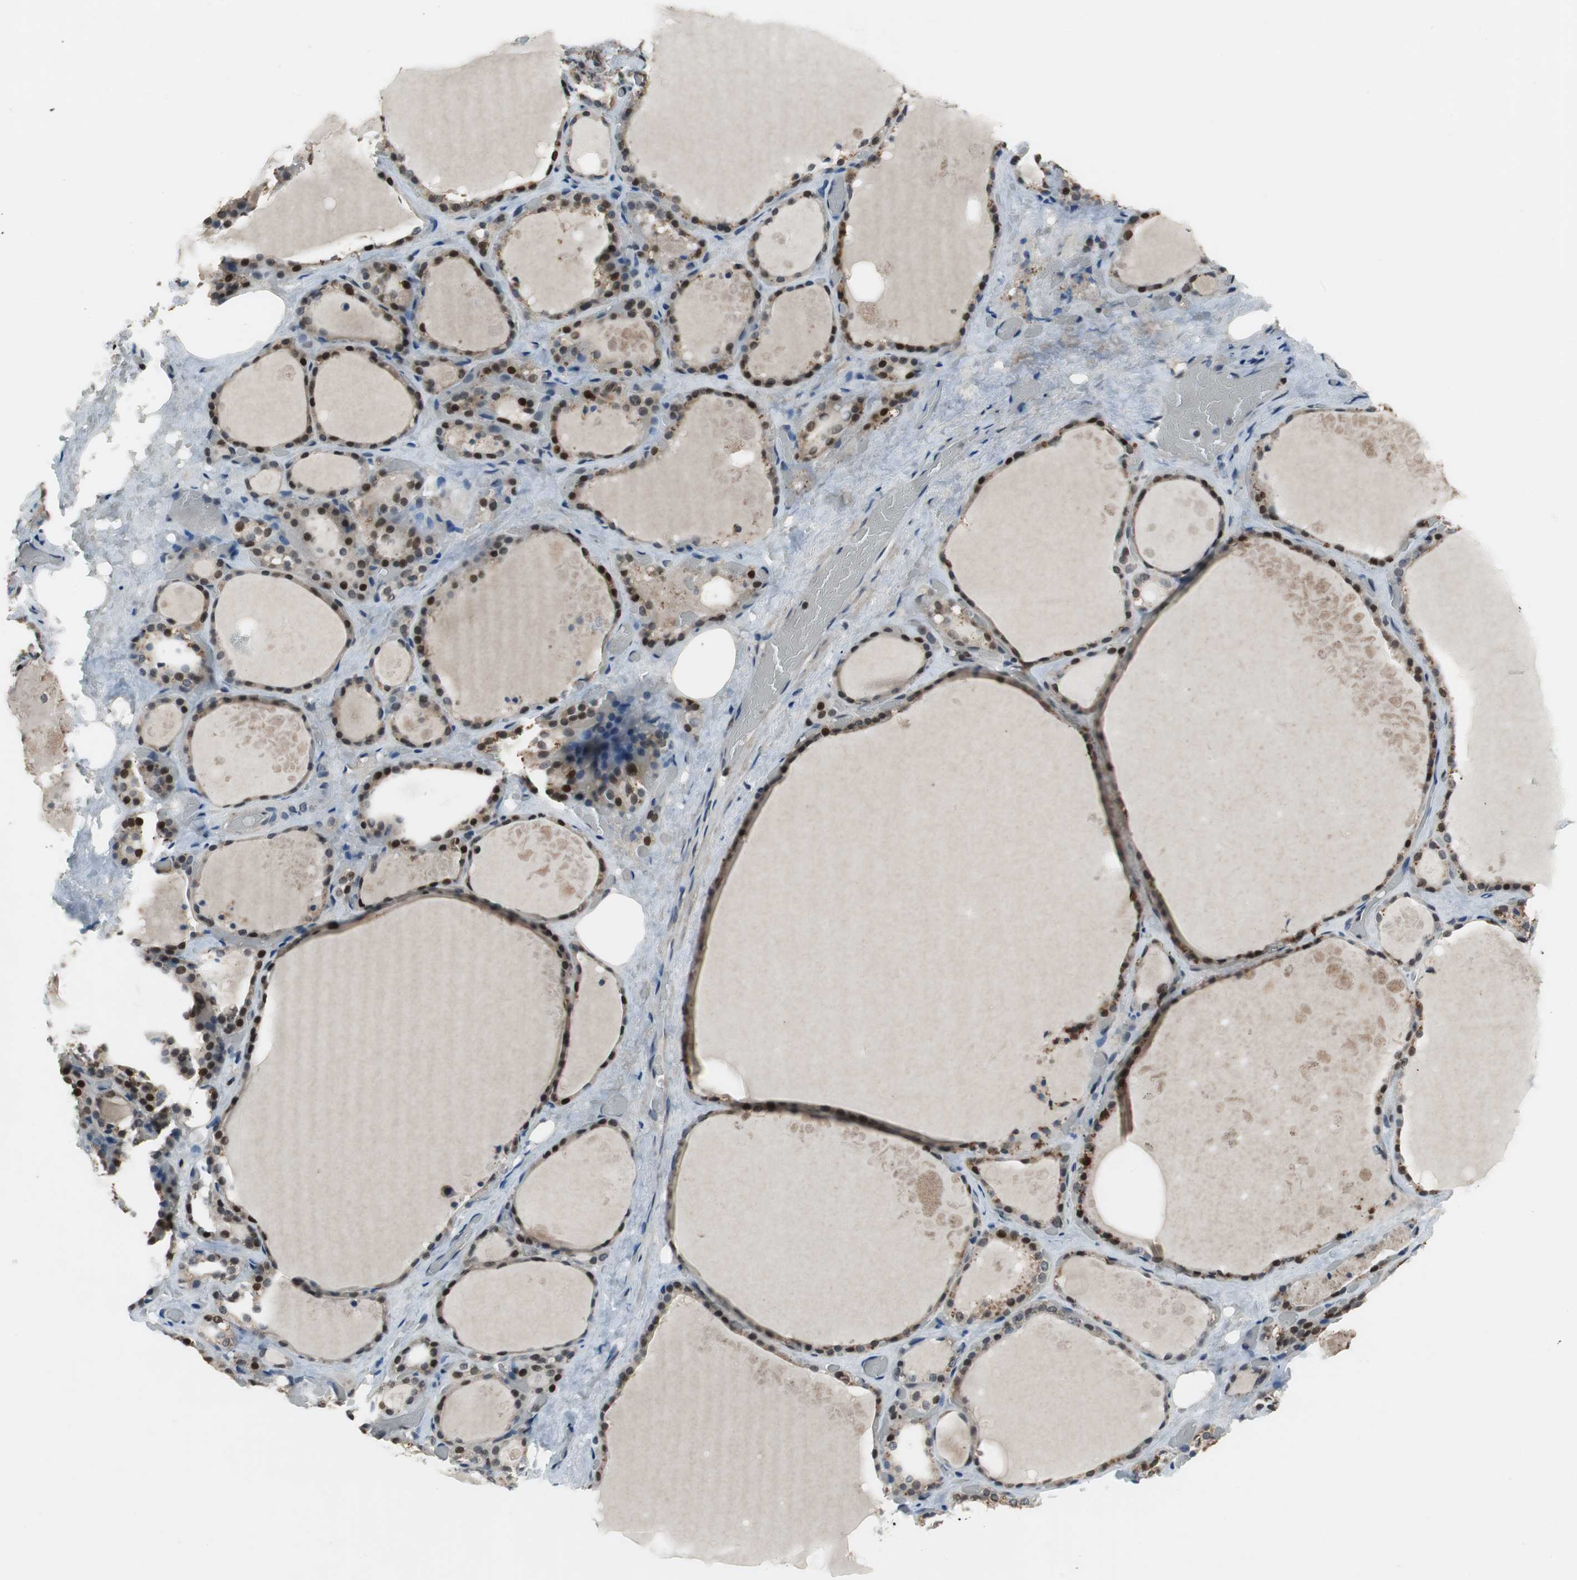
{"staining": {"intensity": "moderate", "quantity": "25%-75%", "location": "cytoplasmic/membranous,nuclear"}, "tissue": "thyroid gland", "cell_type": "Glandular cells", "image_type": "normal", "snomed": [{"axis": "morphology", "description": "Normal tissue, NOS"}, {"axis": "topography", "description": "Thyroid gland"}], "caption": "The micrograph reveals immunohistochemical staining of normal thyroid gland. There is moderate cytoplasmic/membranous,nuclear staining is appreciated in approximately 25%-75% of glandular cells.", "gene": "MAFB", "patient": {"sex": "male", "age": 61}}